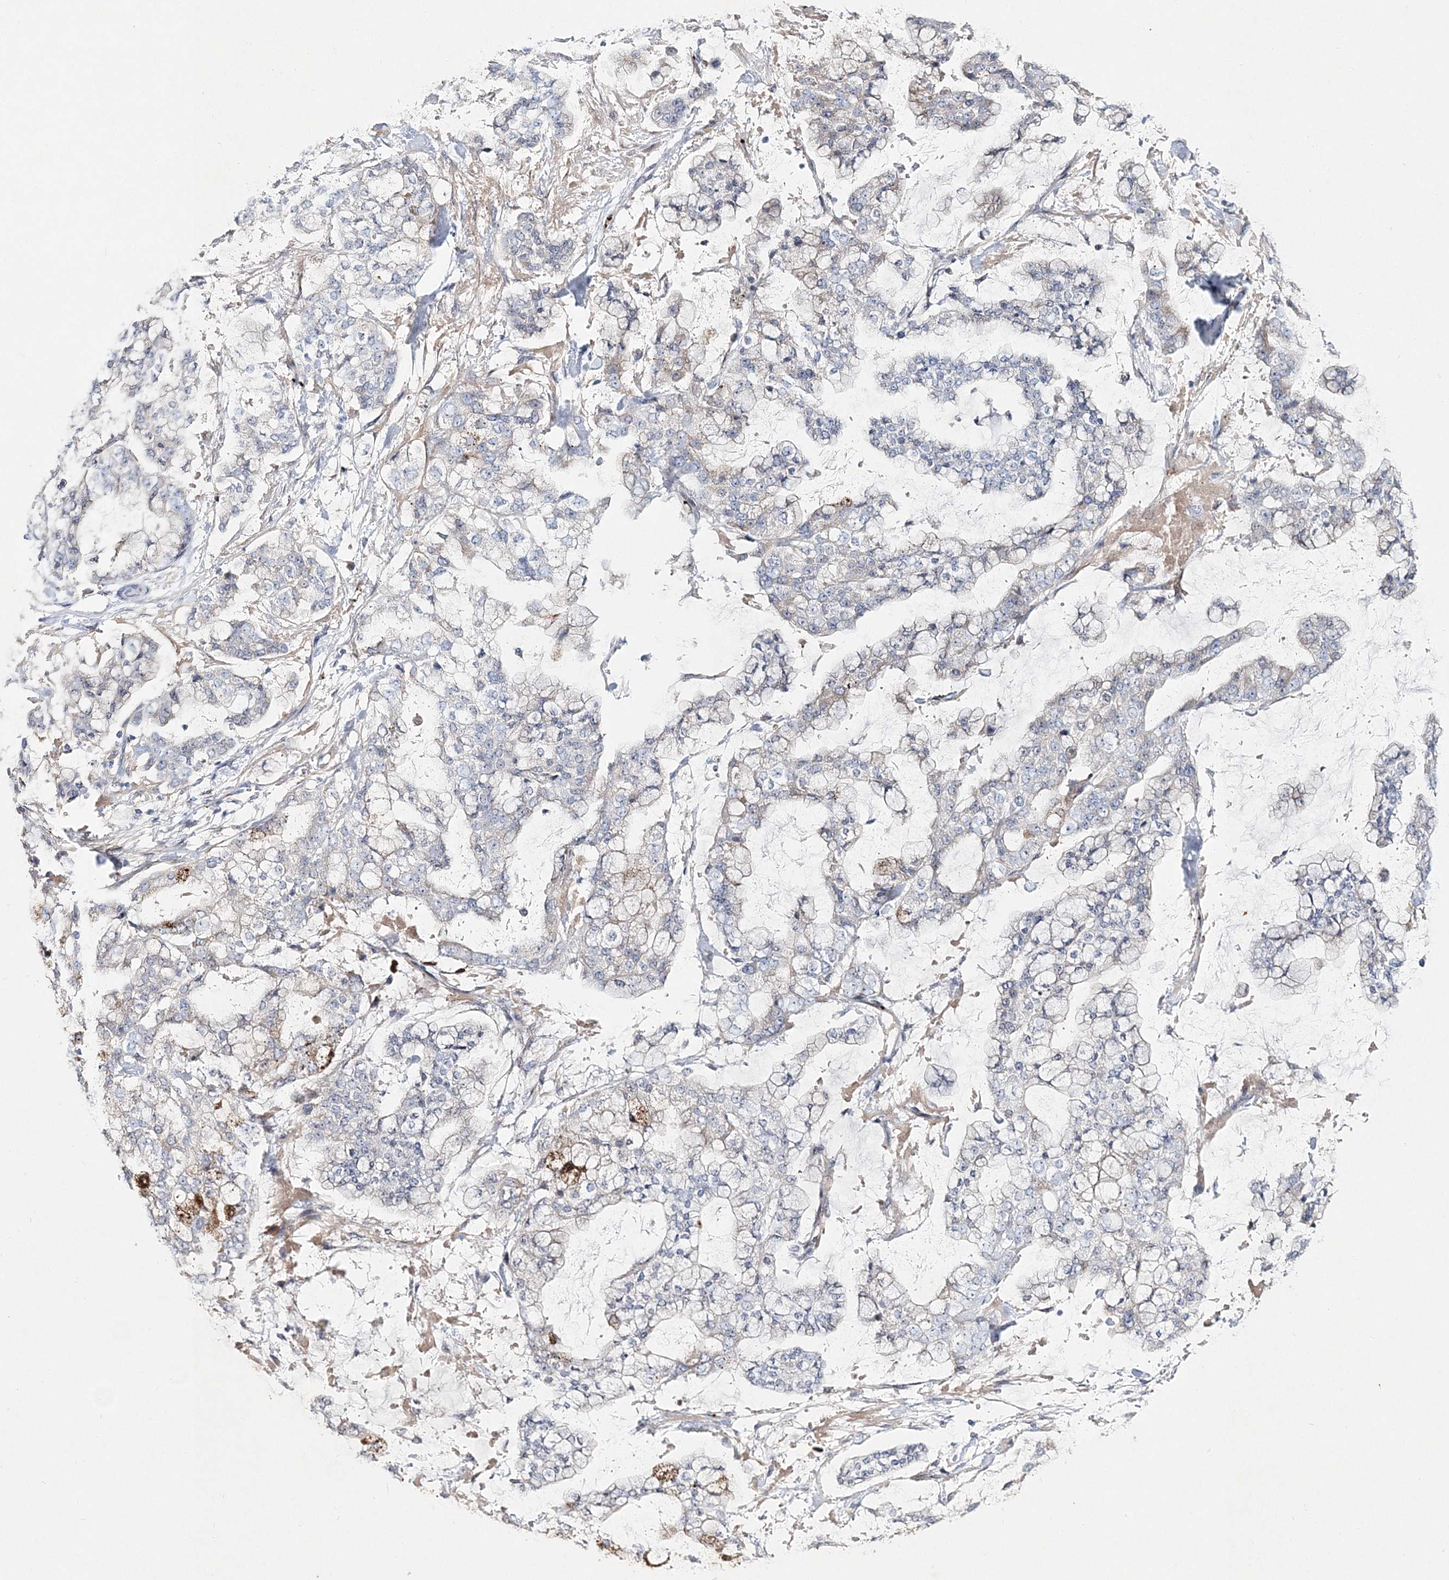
{"staining": {"intensity": "negative", "quantity": "none", "location": "none"}, "tissue": "stomach cancer", "cell_type": "Tumor cells", "image_type": "cancer", "snomed": [{"axis": "morphology", "description": "Normal tissue, NOS"}, {"axis": "morphology", "description": "Adenocarcinoma, NOS"}, {"axis": "topography", "description": "Stomach, upper"}, {"axis": "topography", "description": "Stomach"}], "caption": "Immunohistochemistry of stomach adenocarcinoma shows no expression in tumor cells. Brightfield microscopy of IHC stained with DAB (3,3'-diaminobenzidine) (brown) and hematoxylin (blue), captured at high magnification.", "gene": "MYOZ2", "patient": {"sex": "male", "age": 76}}